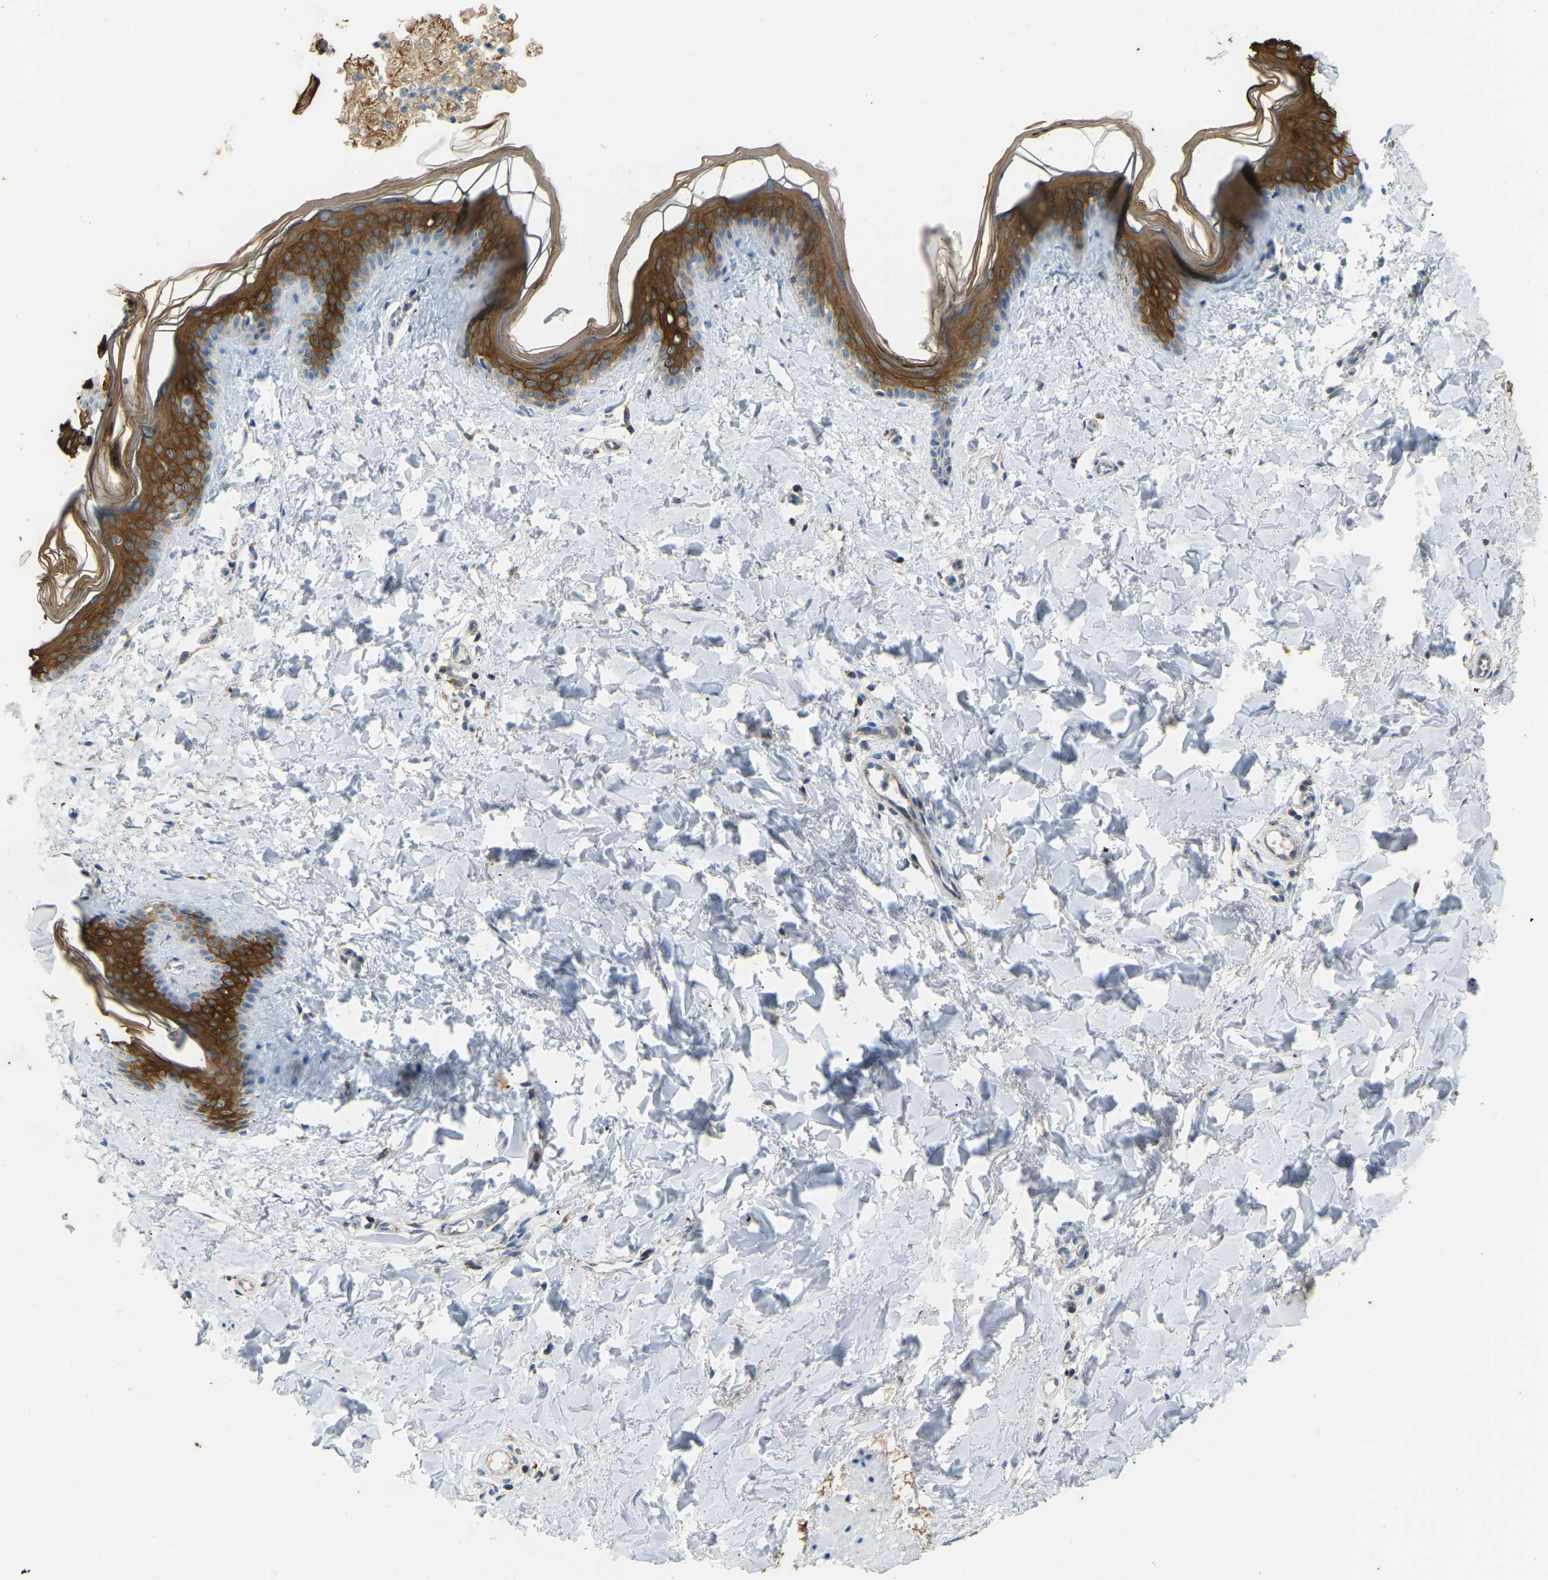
{"staining": {"intensity": "negative", "quantity": "none", "location": "none"}, "tissue": "skin", "cell_type": "Fibroblasts", "image_type": "normal", "snomed": [{"axis": "morphology", "description": "Normal tissue, NOS"}, {"axis": "topography", "description": "Skin"}], "caption": "Immunohistochemical staining of unremarkable human skin displays no significant staining in fibroblasts. (DAB immunohistochemistry, high magnification).", "gene": "ZNF200", "patient": {"sex": "female", "age": 17}}